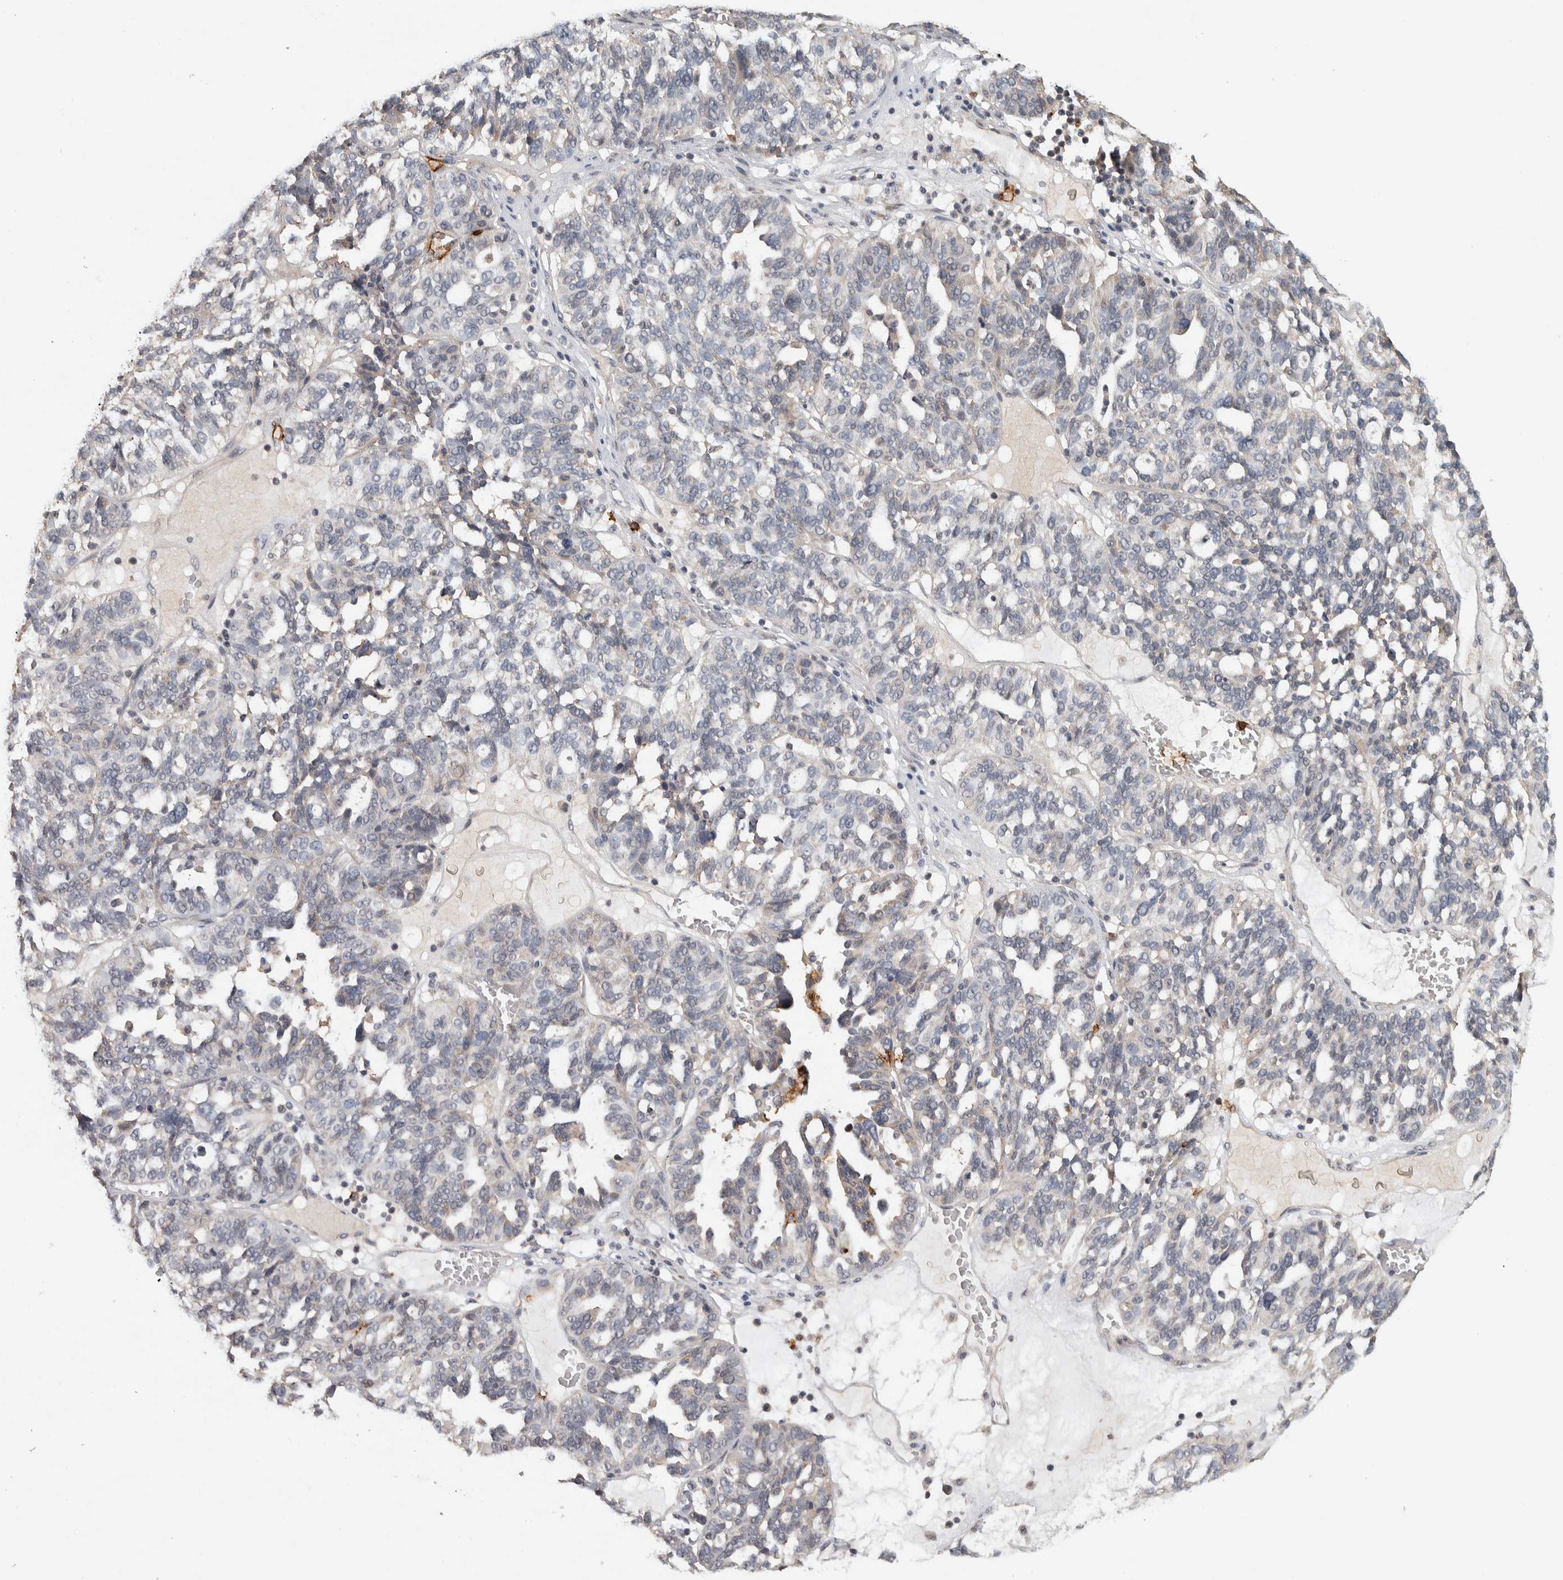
{"staining": {"intensity": "negative", "quantity": "none", "location": "none"}, "tissue": "ovarian cancer", "cell_type": "Tumor cells", "image_type": "cancer", "snomed": [{"axis": "morphology", "description": "Cystadenocarcinoma, serous, NOS"}, {"axis": "topography", "description": "Ovary"}], "caption": "A histopathology image of human serous cystadenocarcinoma (ovarian) is negative for staining in tumor cells.", "gene": "EIF3H", "patient": {"sex": "female", "age": 59}}